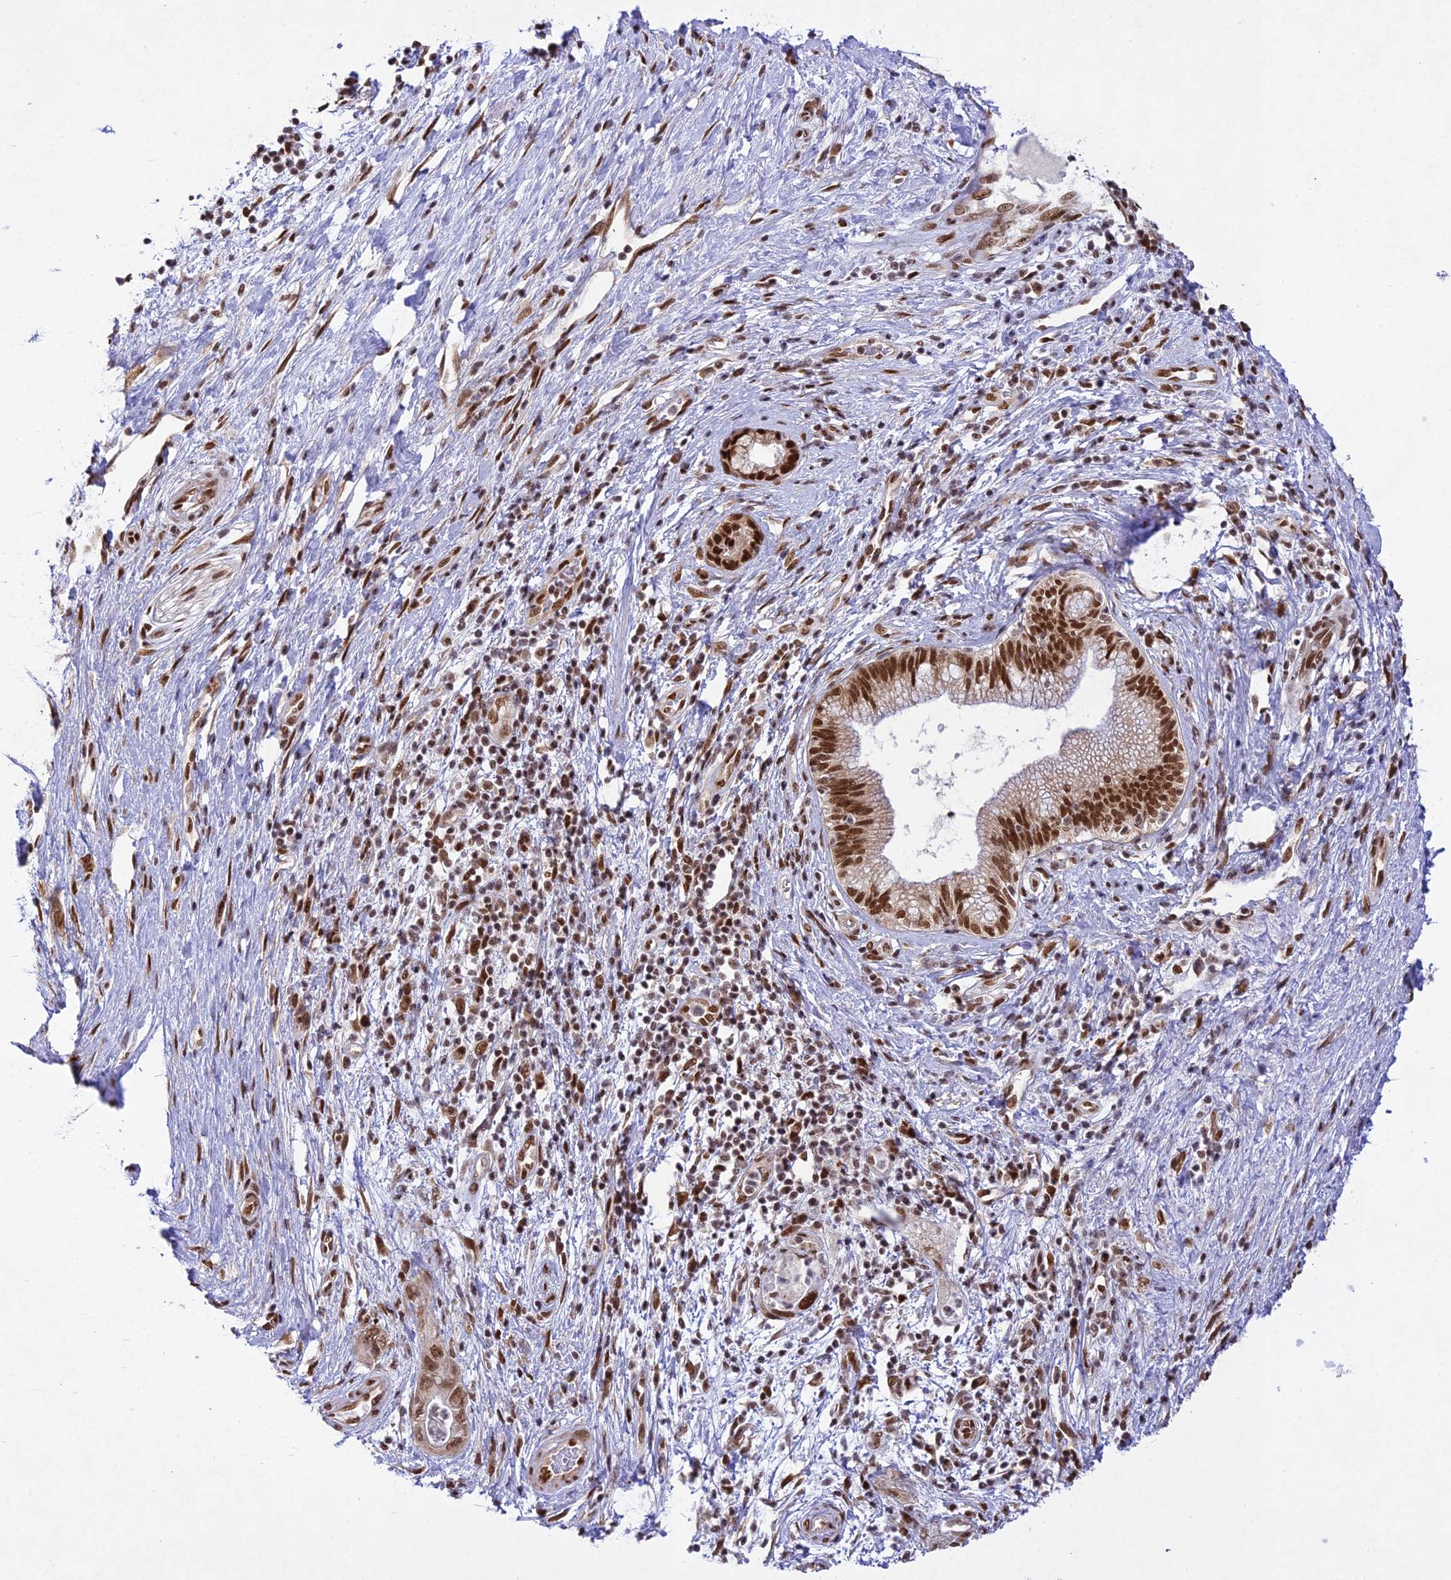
{"staining": {"intensity": "strong", "quantity": "25%-75%", "location": "nuclear"}, "tissue": "pancreatic cancer", "cell_type": "Tumor cells", "image_type": "cancer", "snomed": [{"axis": "morphology", "description": "Adenocarcinoma, NOS"}, {"axis": "topography", "description": "Pancreas"}], "caption": "Pancreatic cancer stained with a brown dye displays strong nuclear positive positivity in approximately 25%-75% of tumor cells.", "gene": "DDX1", "patient": {"sex": "female", "age": 73}}